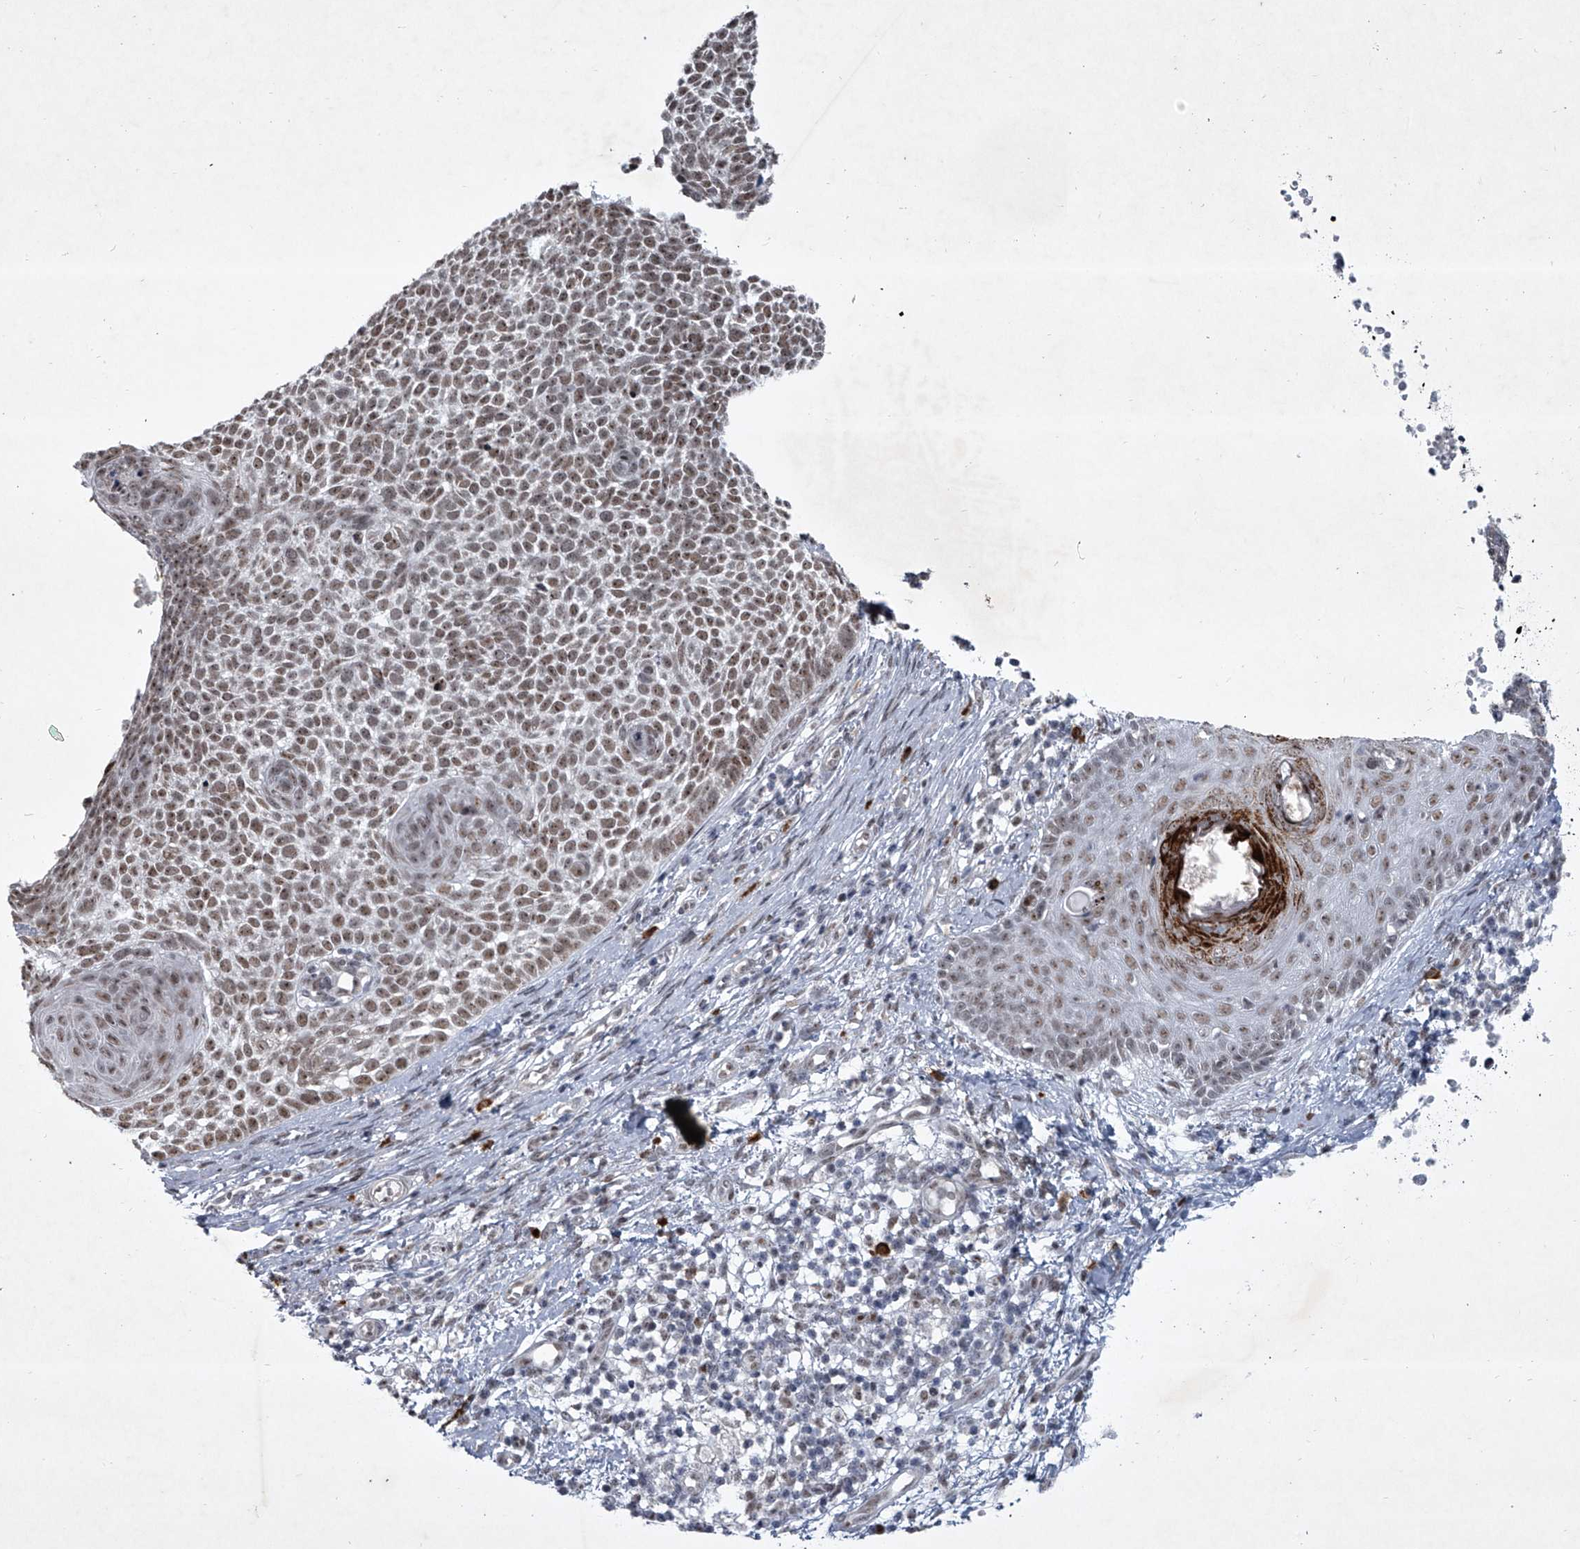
{"staining": {"intensity": "moderate", "quantity": "25%-75%", "location": "nuclear"}, "tissue": "skin cancer", "cell_type": "Tumor cells", "image_type": "cancer", "snomed": [{"axis": "morphology", "description": "Basal cell carcinoma"}, {"axis": "topography", "description": "Skin"}], "caption": "Immunohistochemical staining of basal cell carcinoma (skin) reveals medium levels of moderate nuclear protein positivity in about 25%-75% of tumor cells.", "gene": "MLLT1", "patient": {"sex": "female", "age": 81}}